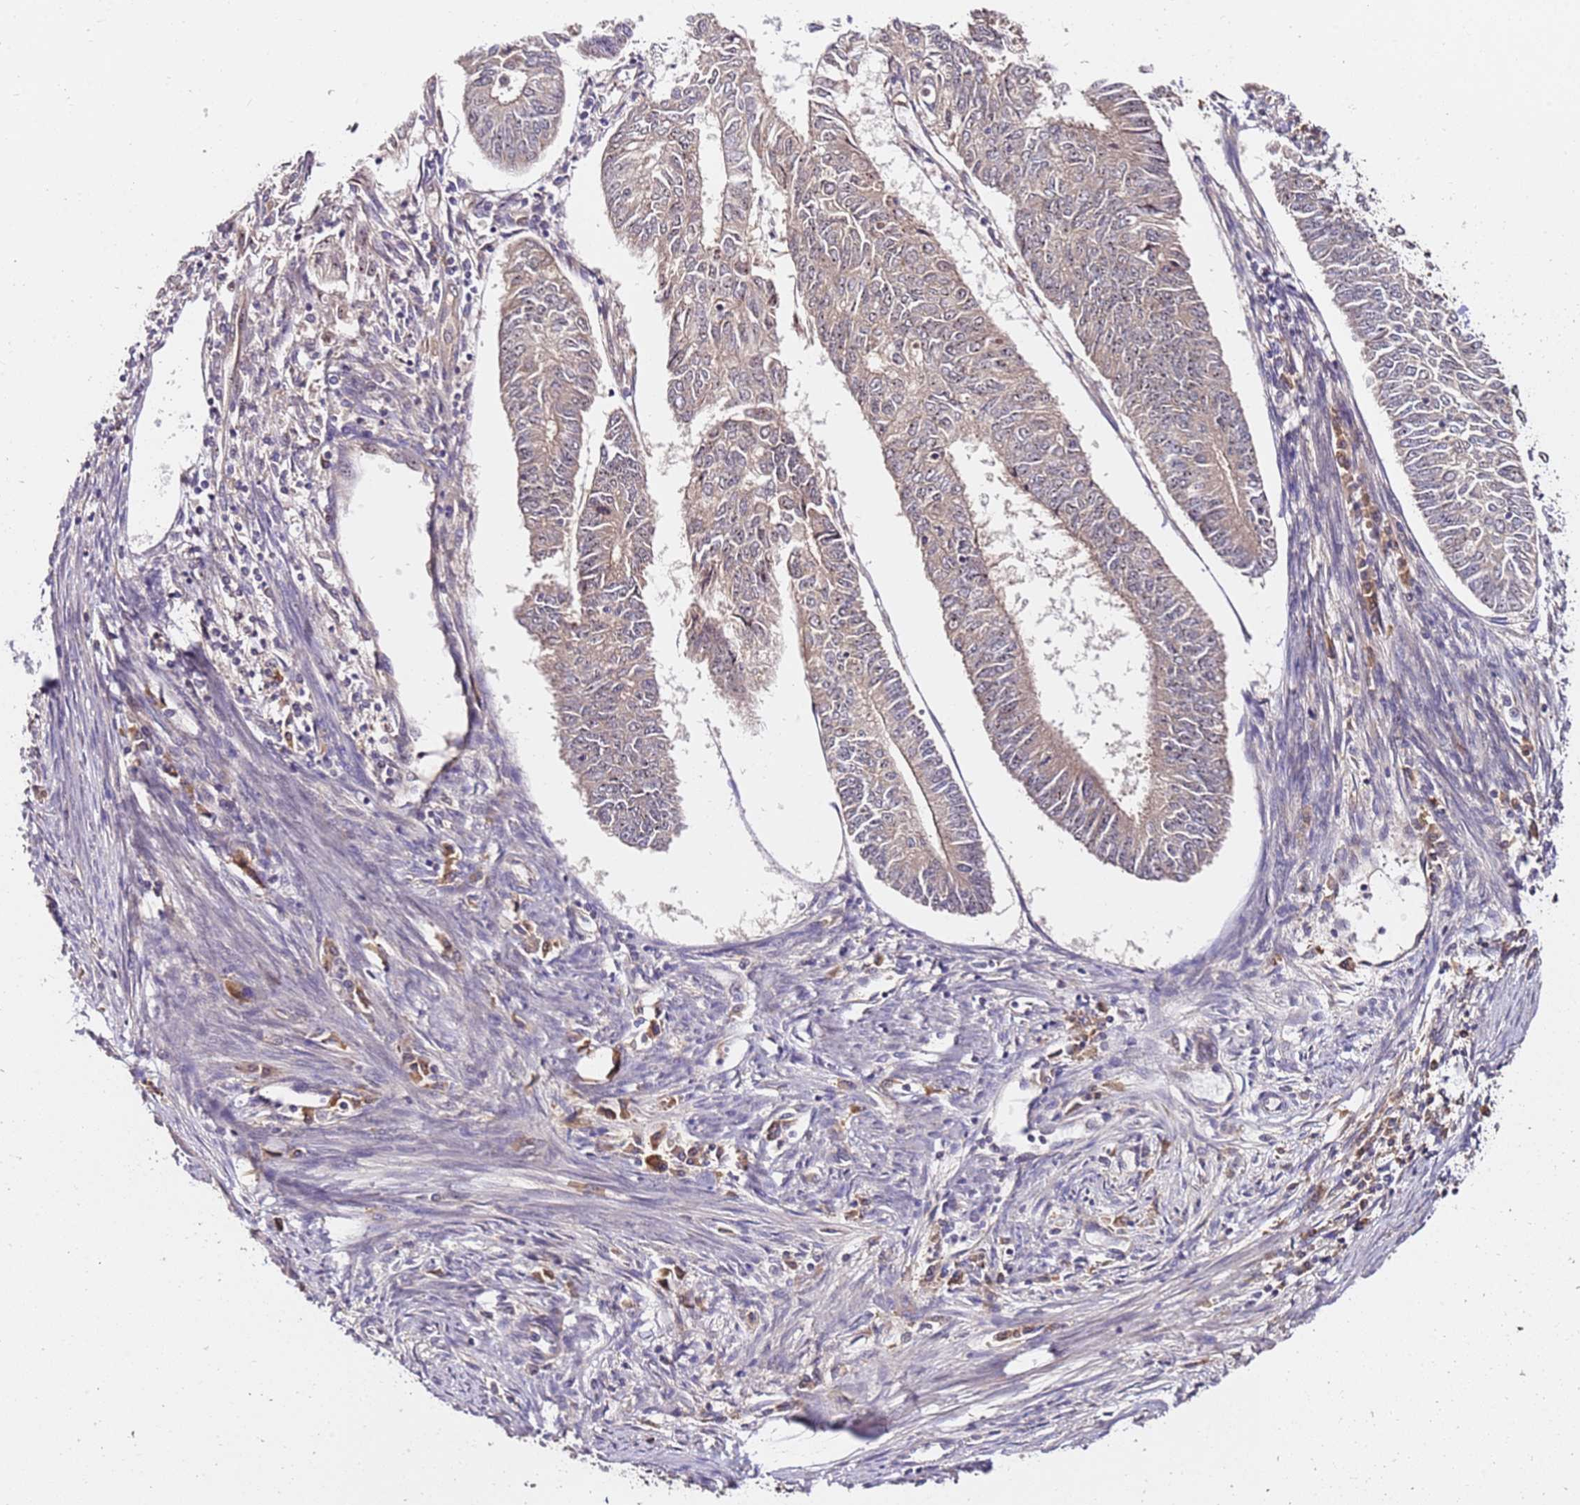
{"staining": {"intensity": "weak", "quantity": ">75%", "location": "cytoplasmic/membranous,nuclear"}, "tissue": "endometrial cancer", "cell_type": "Tumor cells", "image_type": "cancer", "snomed": [{"axis": "morphology", "description": "Adenocarcinoma, NOS"}, {"axis": "topography", "description": "Endometrium"}], "caption": "Tumor cells demonstrate low levels of weak cytoplasmic/membranous and nuclear expression in about >75% of cells in human endometrial cancer. (DAB IHC with brightfield microscopy, high magnification).", "gene": "DDX27", "patient": {"sex": "female", "age": 68}}